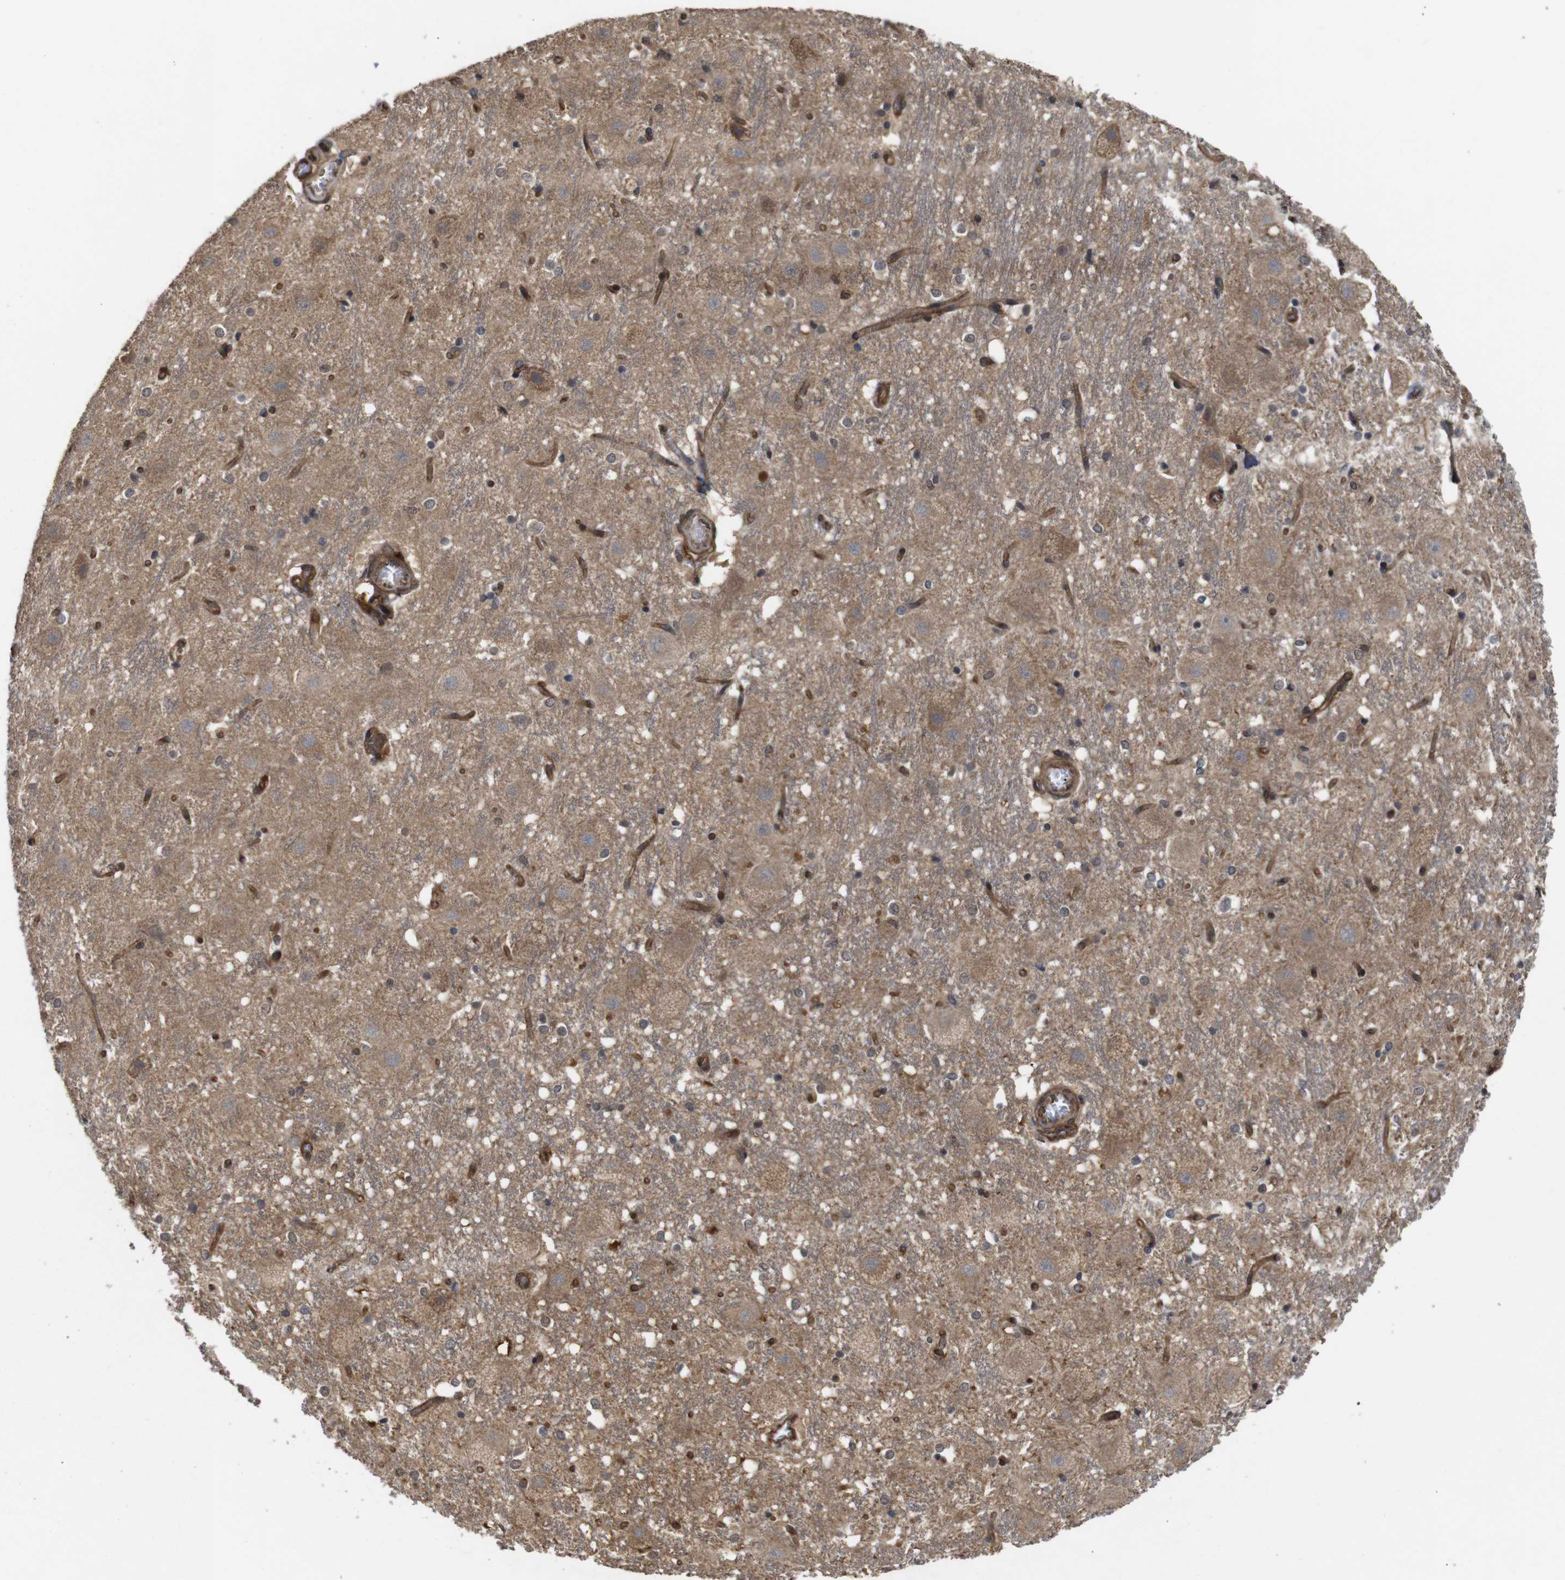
{"staining": {"intensity": "strong", "quantity": "<25%", "location": "cytoplasmic/membranous,nuclear"}, "tissue": "hippocampus", "cell_type": "Glial cells", "image_type": "normal", "snomed": [{"axis": "morphology", "description": "Normal tissue, NOS"}, {"axis": "topography", "description": "Hippocampus"}], "caption": "Hippocampus stained for a protein displays strong cytoplasmic/membranous,nuclear positivity in glial cells. The protein is shown in brown color, while the nuclei are stained blue.", "gene": "NANOS1", "patient": {"sex": "female", "age": 19}}